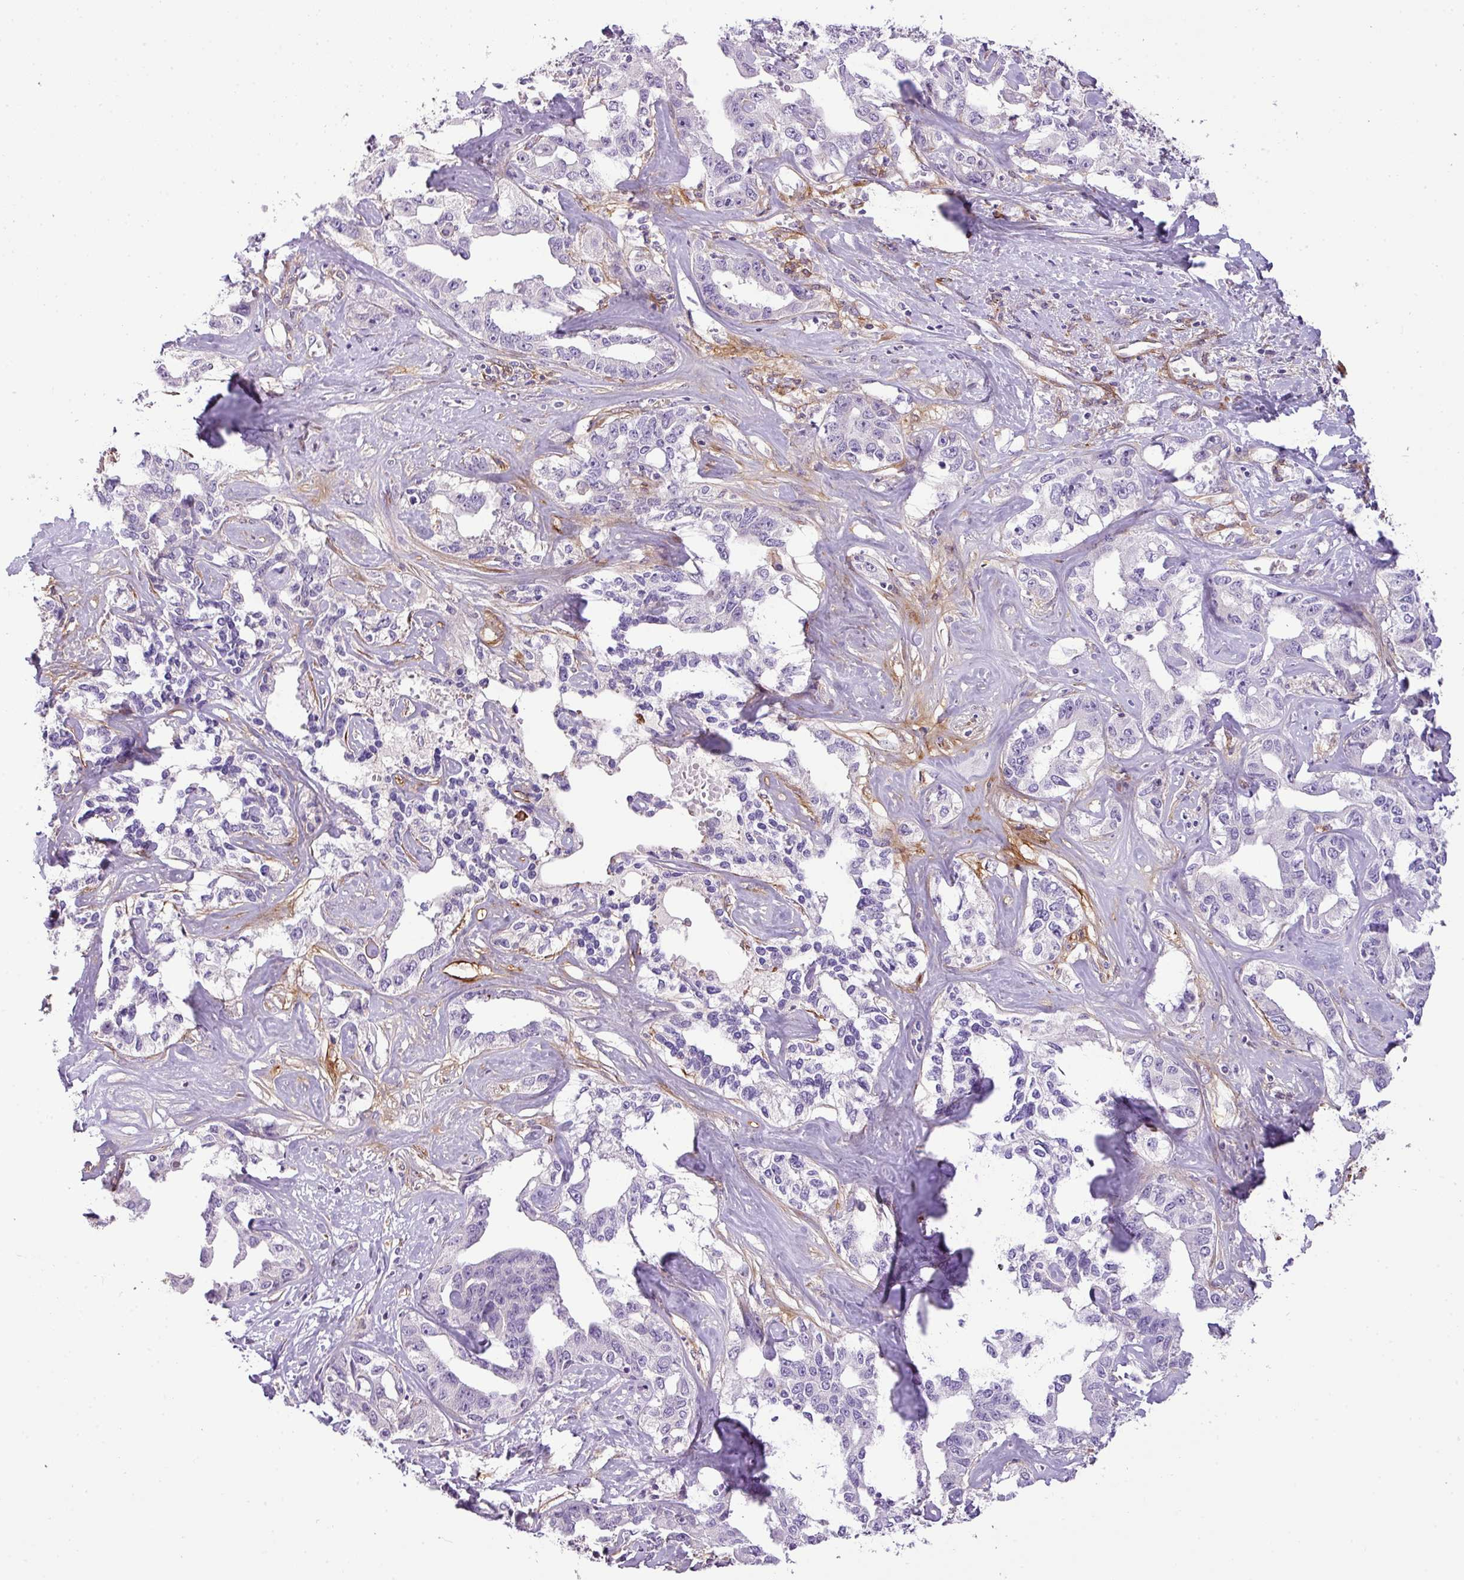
{"staining": {"intensity": "negative", "quantity": "none", "location": "none"}, "tissue": "liver cancer", "cell_type": "Tumor cells", "image_type": "cancer", "snomed": [{"axis": "morphology", "description": "Cholangiocarcinoma"}, {"axis": "topography", "description": "Liver"}], "caption": "Immunohistochemical staining of human liver cholangiocarcinoma displays no significant positivity in tumor cells. (DAB (3,3'-diaminobenzidine) immunohistochemistry (IHC) visualized using brightfield microscopy, high magnification).", "gene": "PARD6G", "patient": {"sex": "male", "age": 59}}